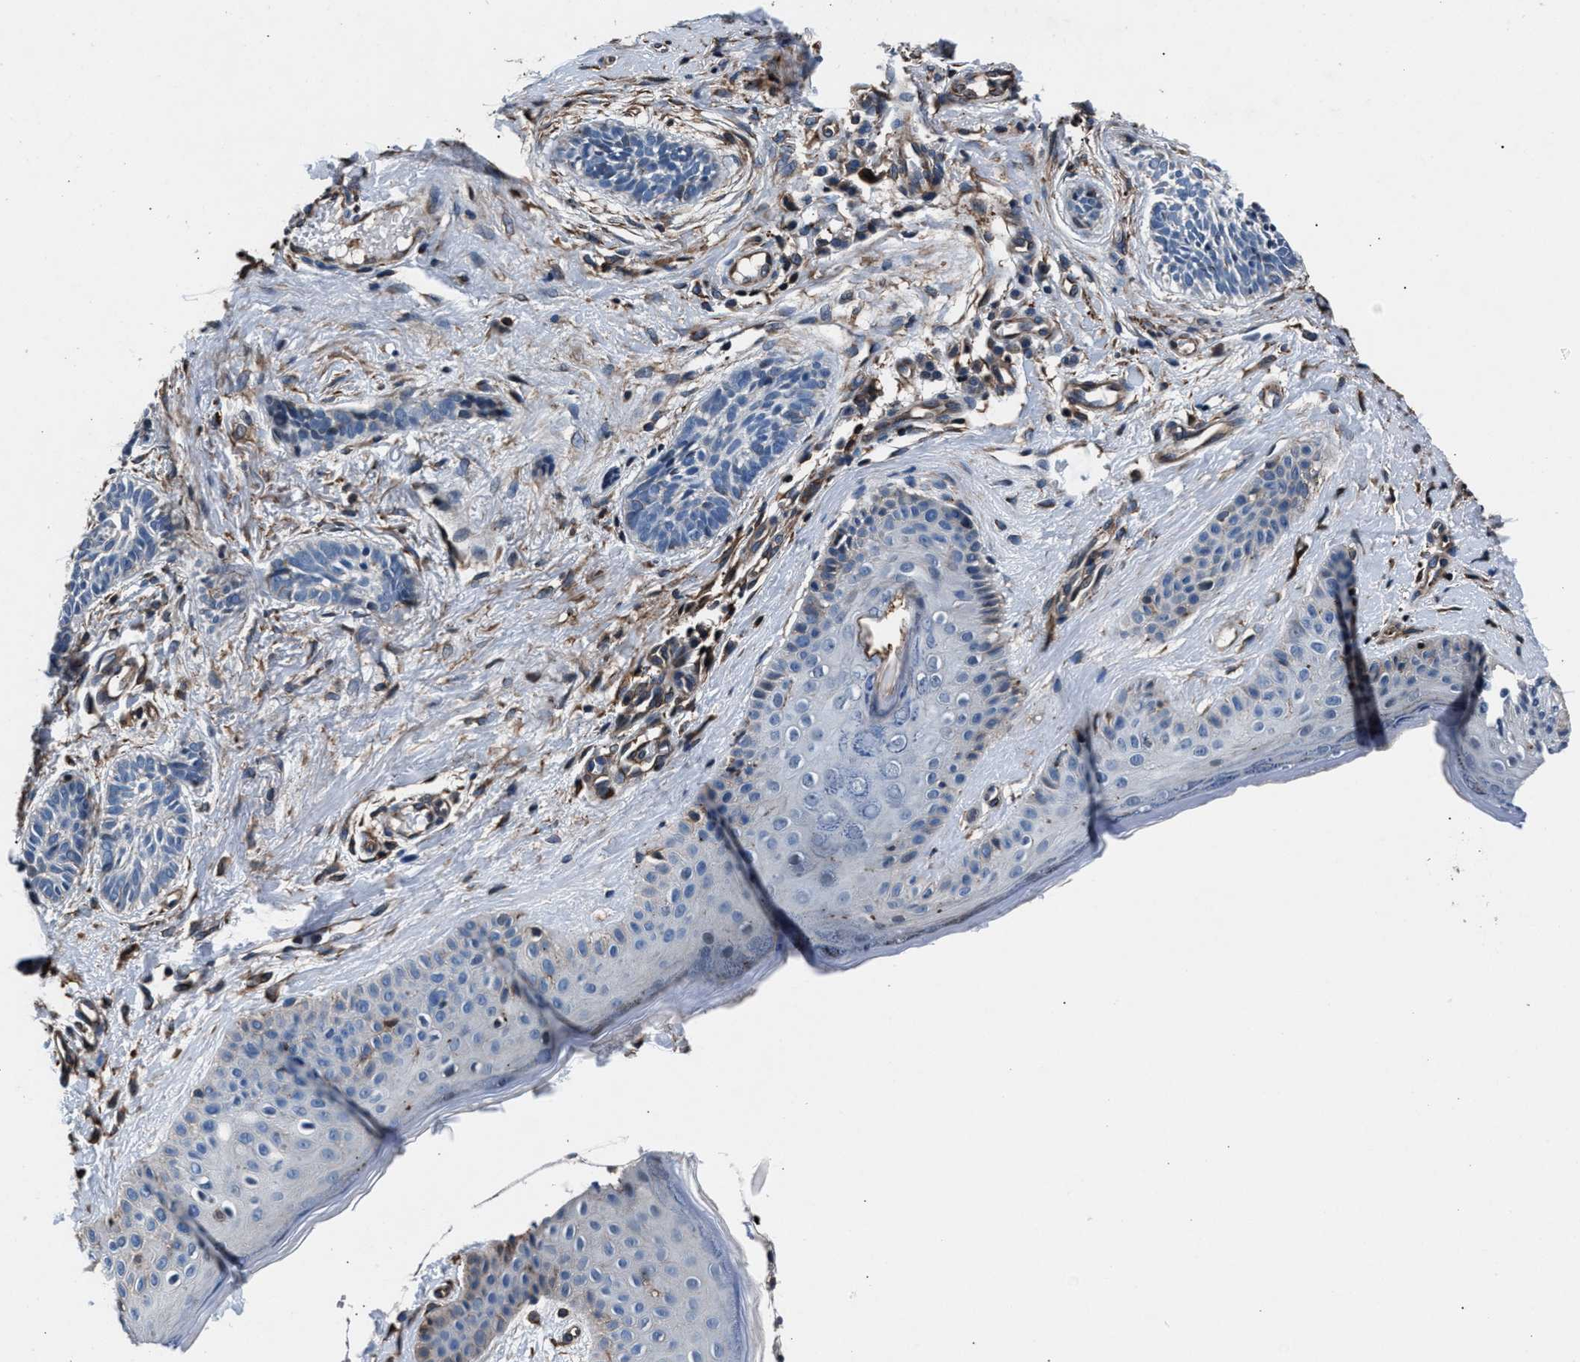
{"staining": {"intensity": "negative", "quantity": "none", "location": "none"}, "tissue": "skin cancer", "cell_type": "Tumor cells", "image_type": "cancer", "snomed": [{"axis": "morphology", "description": "Normal tissue, NOS"}, {"axis": "morphology", "description": "Basal cell carcinoma"}, {"axis": "topography", "description": "Skin"}], "caption": "IHC of human skin basal cell carcinoma shows no staining in tumor cells.", "gene": "MFSD11", "patient": {"sex": "male", "age": 63}}